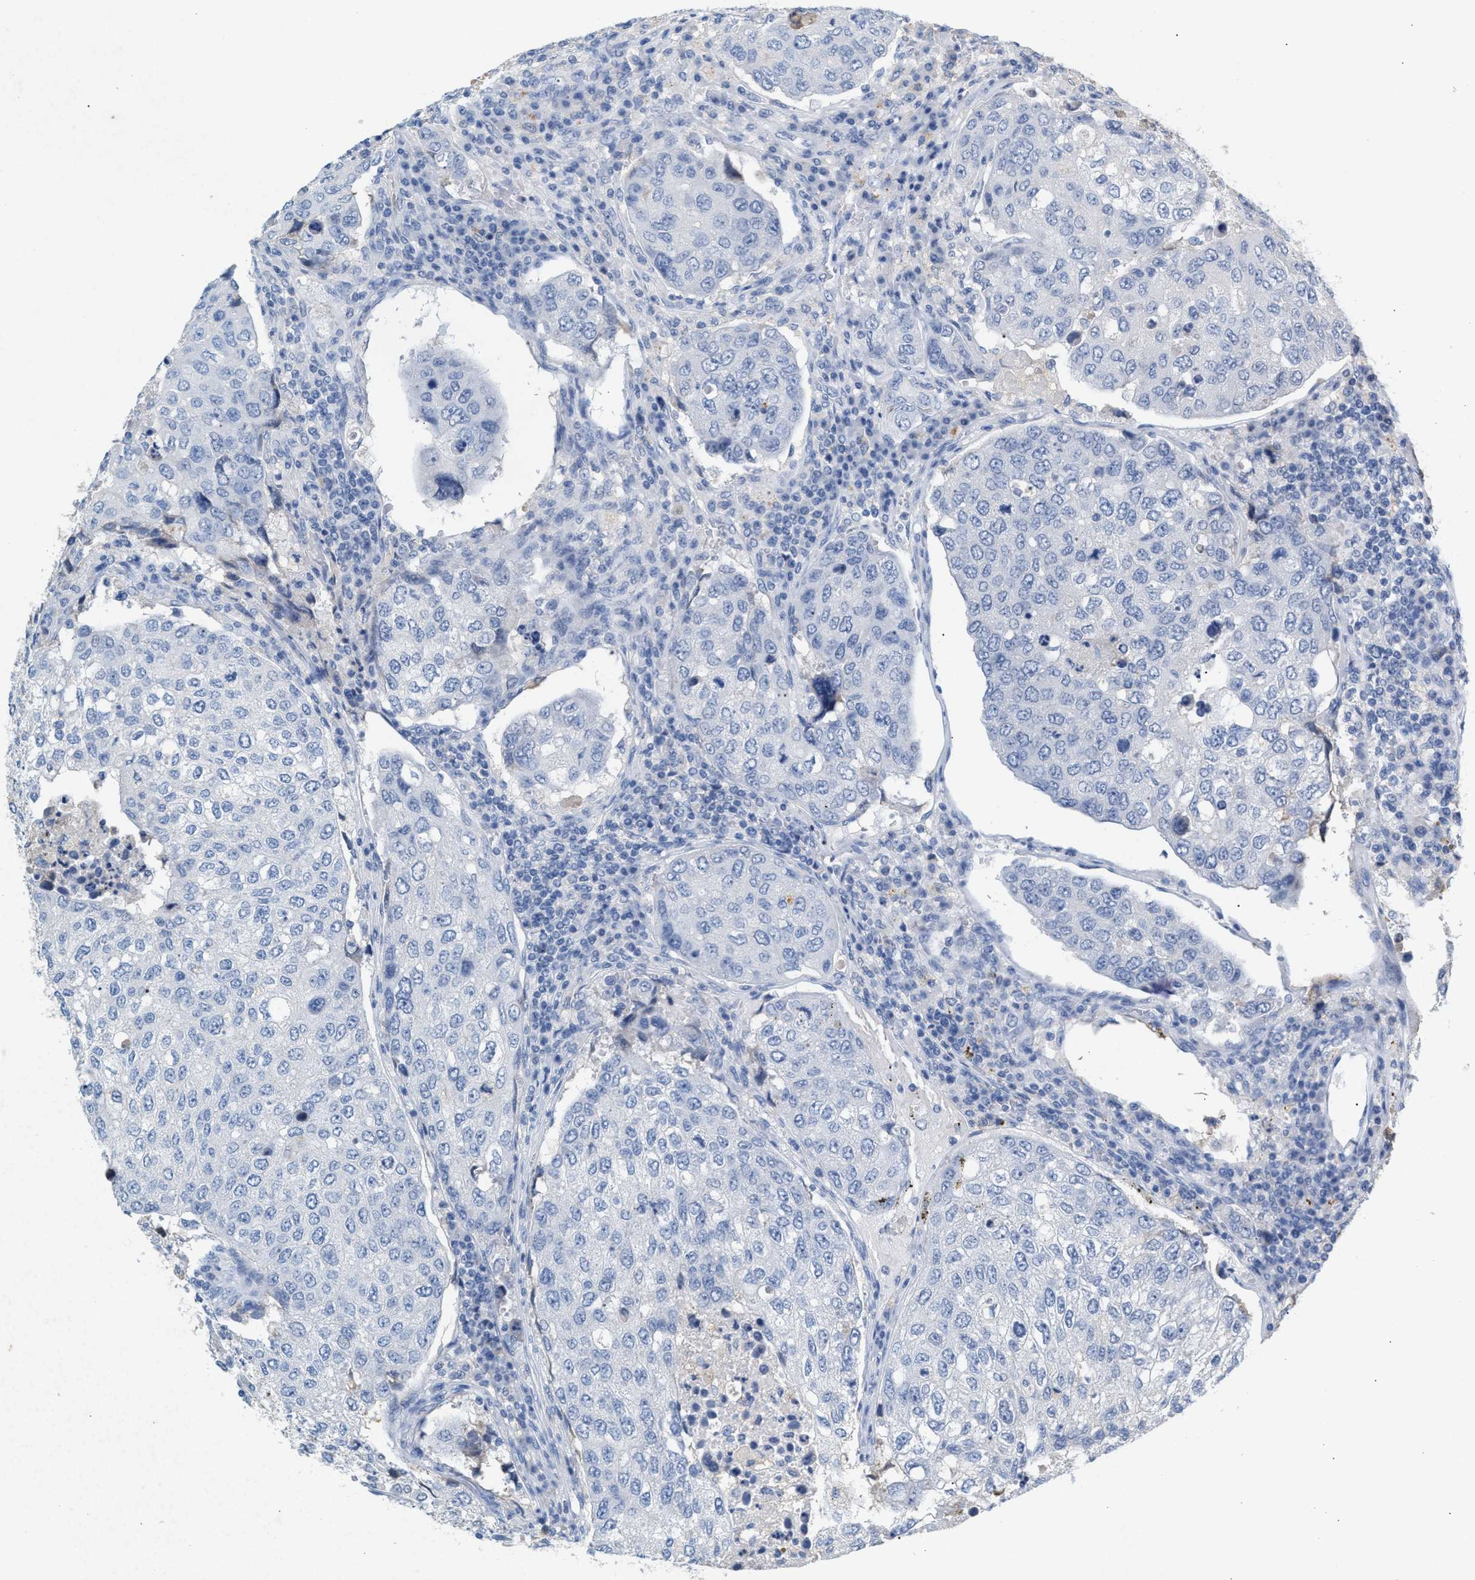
{"staining": {"intensity": "negative", "quantity": "none", "location": "none"}, "tissue": "urothelial cancer", "cell_type": "Tumor cells", "image_type": "cancer", "snomed": [{"axis": "morphology", "description": "Urothelial carcinoma, High grade"}, {"axis": "topography", "description": "Lymph node"}, {"axis": "topography", "description": "Urinary bladder"}], "caption": "This histopathology image is of high-grade urothelial carcinoma stained with immunohistochemistry to label a protein in brown with the nuclei are counter-stained blue. There is no staining in tumor cells. The staining was performed using DAB (3,3'-diaminobenzidine) to visualize the protein expression in brown, while the nuclei were stained in blue with hematoxylin (Magnification: 20x).", "gene": "APOH", "patient": {"sex": "male", "age": 51}}